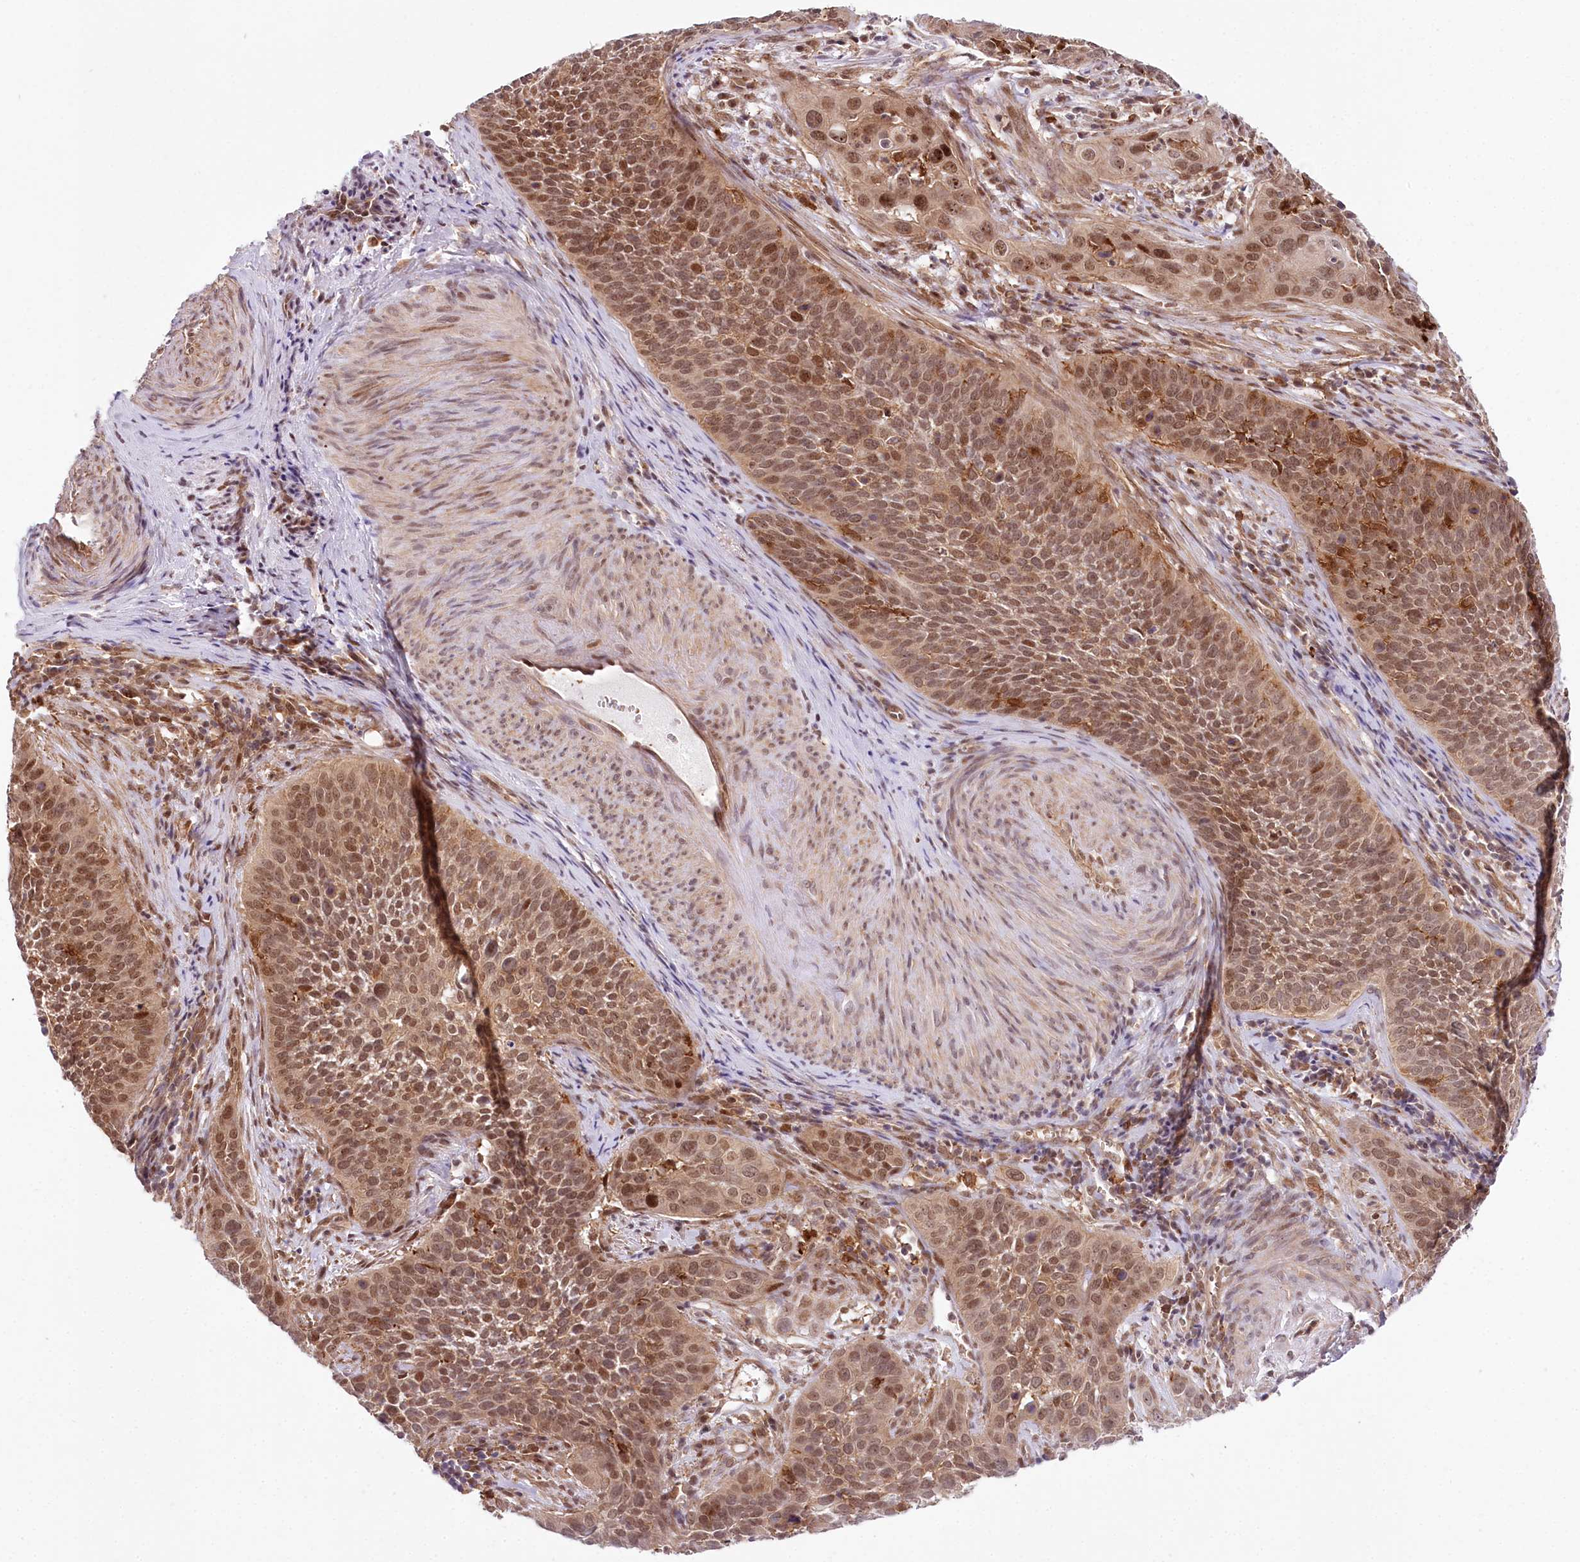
{"staining": {"intensity": "moderate", "quantity": ">75%", "location": "nuclear"}, "tissue": "cervical cancer", "cell_type": "Tumor cells", "image_type": "cancer", "snomed": [{"axis": "morphology", "description": "Squamous cell carcinoma, NOS"}, {"axis": "topography", "description": "Cervix"}], "caption": "Tumor cells exhibit moderate nuclear positivity in about >75% of cells in cervical squamous cell carcinoma.", "gene": "TUBGCP2", "patient": {"sex": "female", "age": 34}}